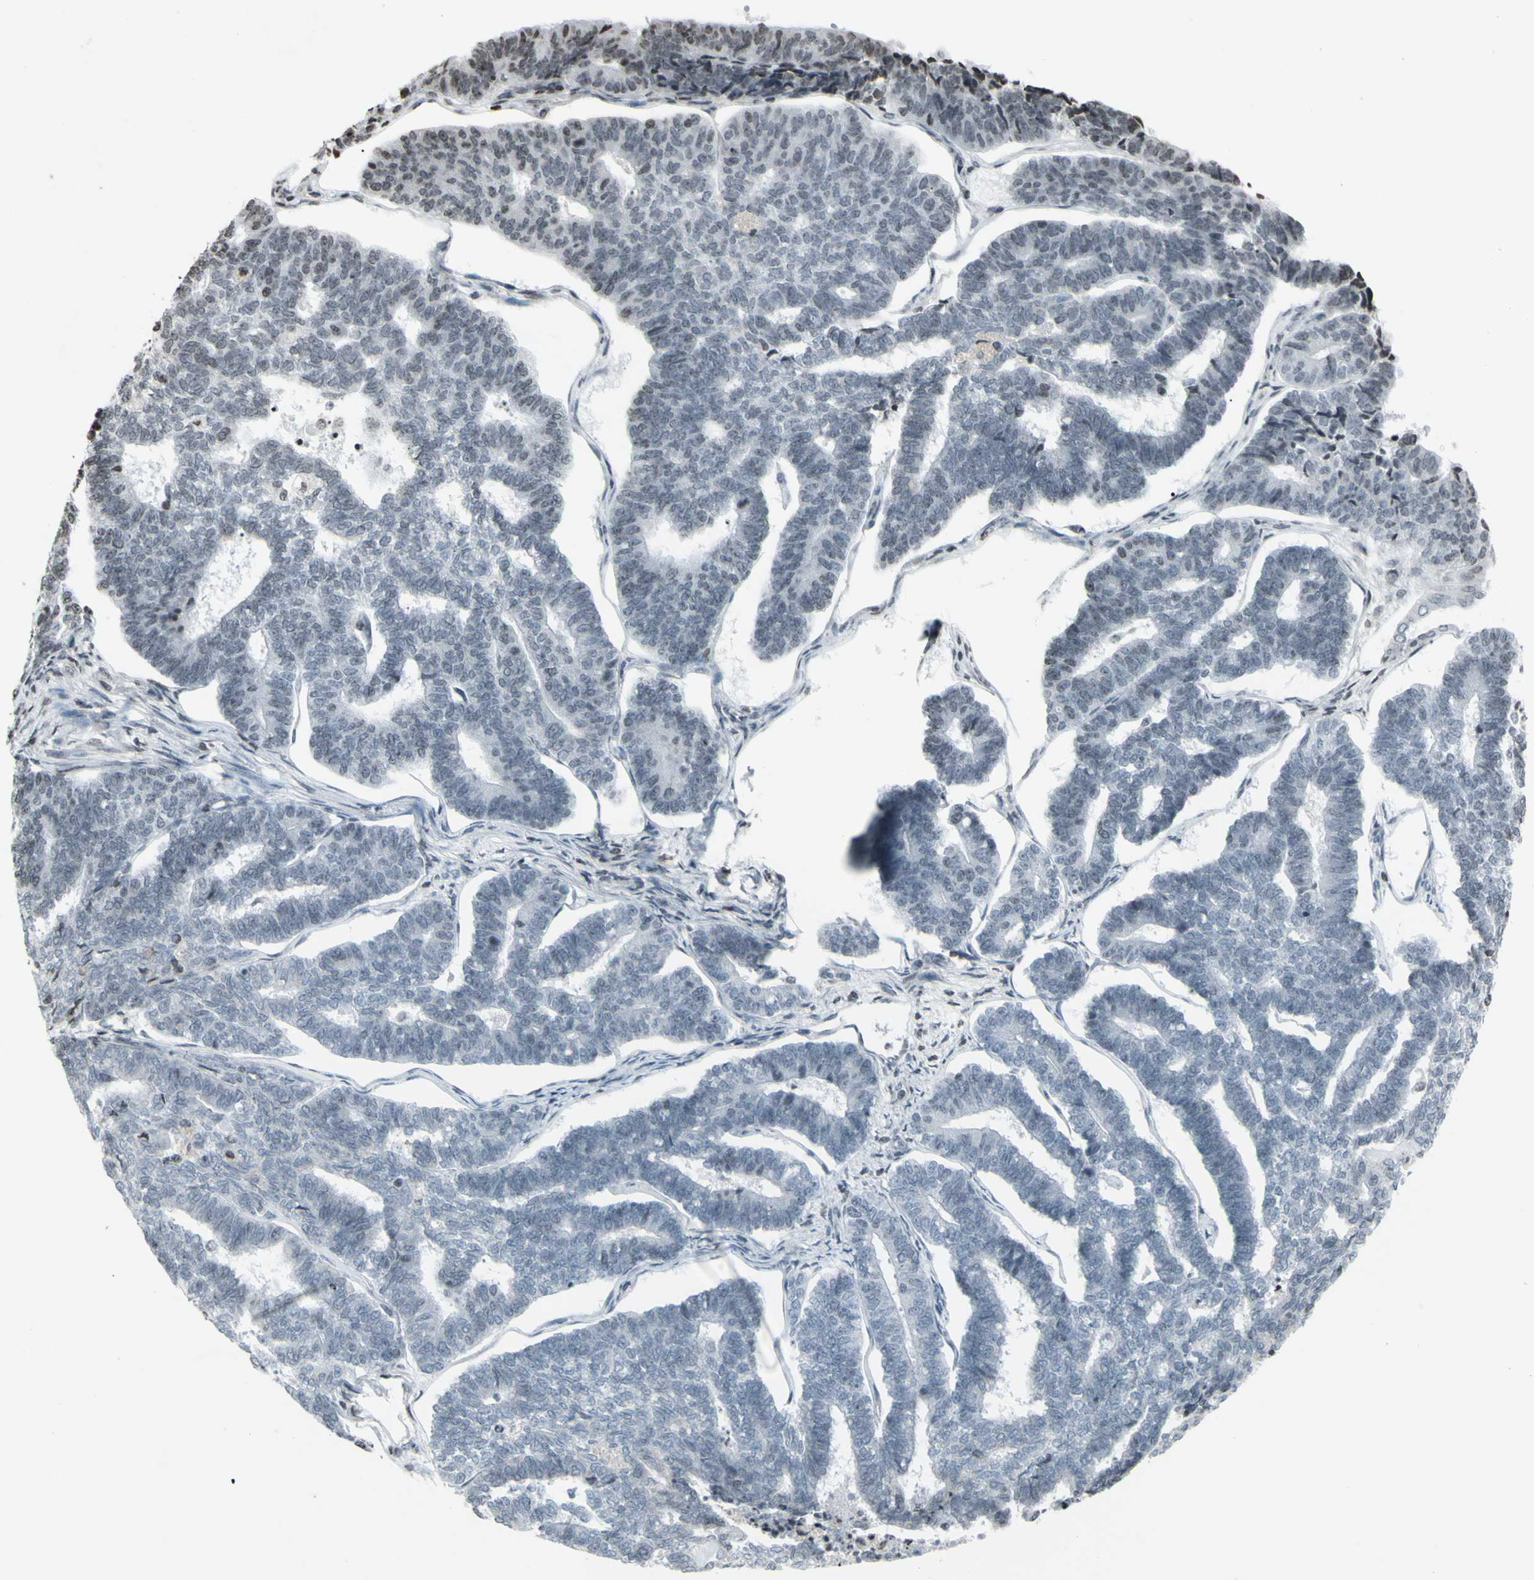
{"staining": {"intensity": "negative", "quantity": "none", "location": "none"}, "tissue": "endometrial cancer", "cell_type": "Tumor cells", "image_type": "cancer", "snomed": [{"axis": "morphology", "description": "Adenocarcinoma, NOS"}, {"axis": "topography", "description": "Endometrium"}], "caption": "Immunohistochemistry photomicrograph of neoplastic tissue: adenocarcinoma (endometrial) stained with DAB shows no significant protein staining in tumor cells.", "gene": "CD79B", "patient": {"sex": "female", "age": 70}}